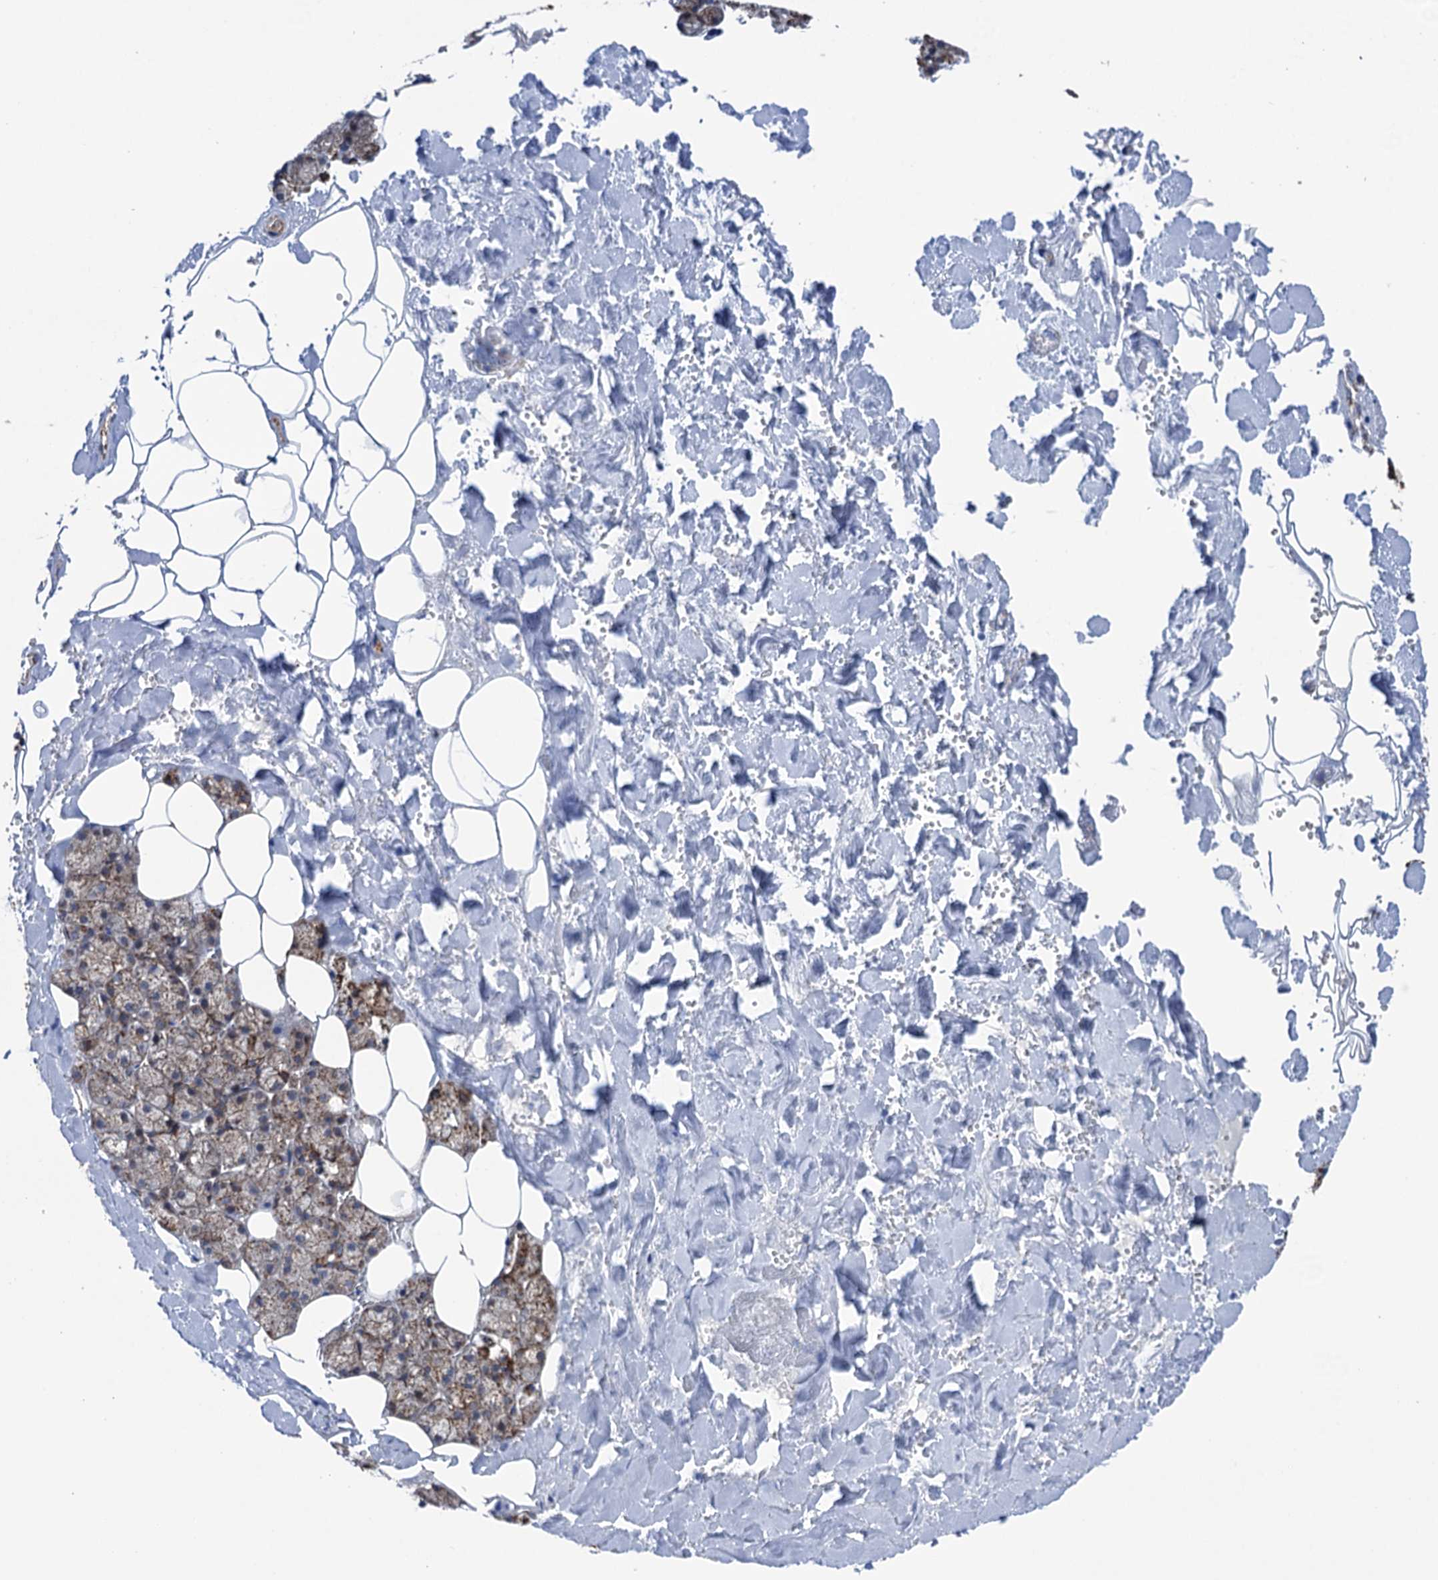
{"staining": {"intensity": "strong", "quantity": "<25%", "location": "cytoplasmic/membranous"}, "tissue": "salivary gland", "cell_type": "Glandular cells", "image_type": "normal", "snomed": [{"axis": "morphology", "description": "Normal tissue, NOS"}, {"axis": "topography", "description": "Salivary gland"}], "caption": "Immunohistochemistry staining of benign salivary gland, which displays medium levels of strong cytoplasmic/membranous staining in approximately <25% of glandular cells indicating strong cytoplasmic/membranous protein positivity. The staining was performed using DAB (3,3'-diaminobenzidine) (brown) for protein detection and nuclei were counterstained in hematoxylin (blue).", "gene": "SUCLA2", "patient": {"sex": "male", "age": 62}}